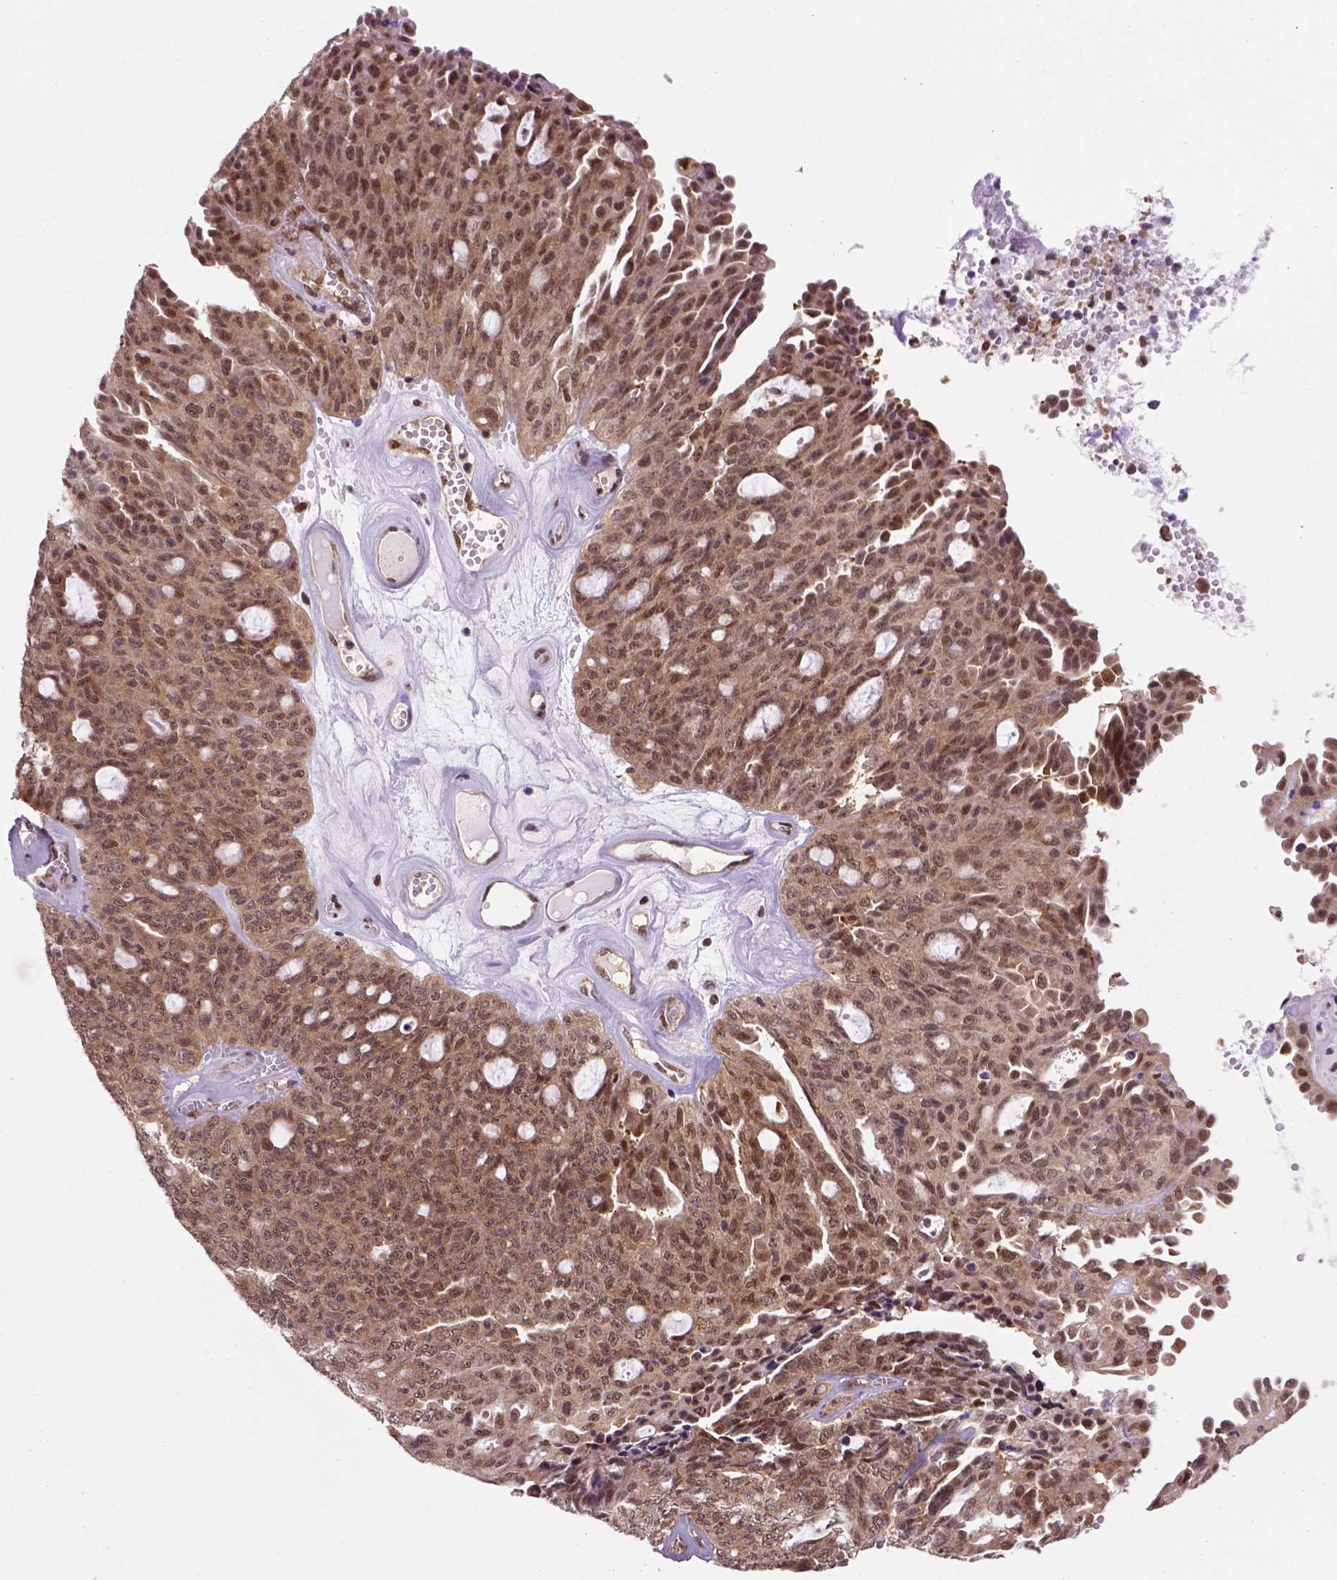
{"staining": {"intensity": "moderate", "quantity": ">75%", "location": "cytoplasmic/membranous,nuclear"}, "tissue": "ovarian cancer", "cell_type": "Tumor cells", "image_type": "cancer", "snomed": [{"axis": "morphology", "description": "Cystadenocarcinoma, serous, NOS"}, {"axis": "topography", "description": "Ovary"}], "caption": "Ovarian cancer (serous cystadenocarcinoma) stained with a brown dye shows moderate cytoplasmic/membranous and nuclear positive positivity in approximately >75% of tumor cells.", "gene": "PSMC2", "patient": {"sex": "female", "age": 71}}